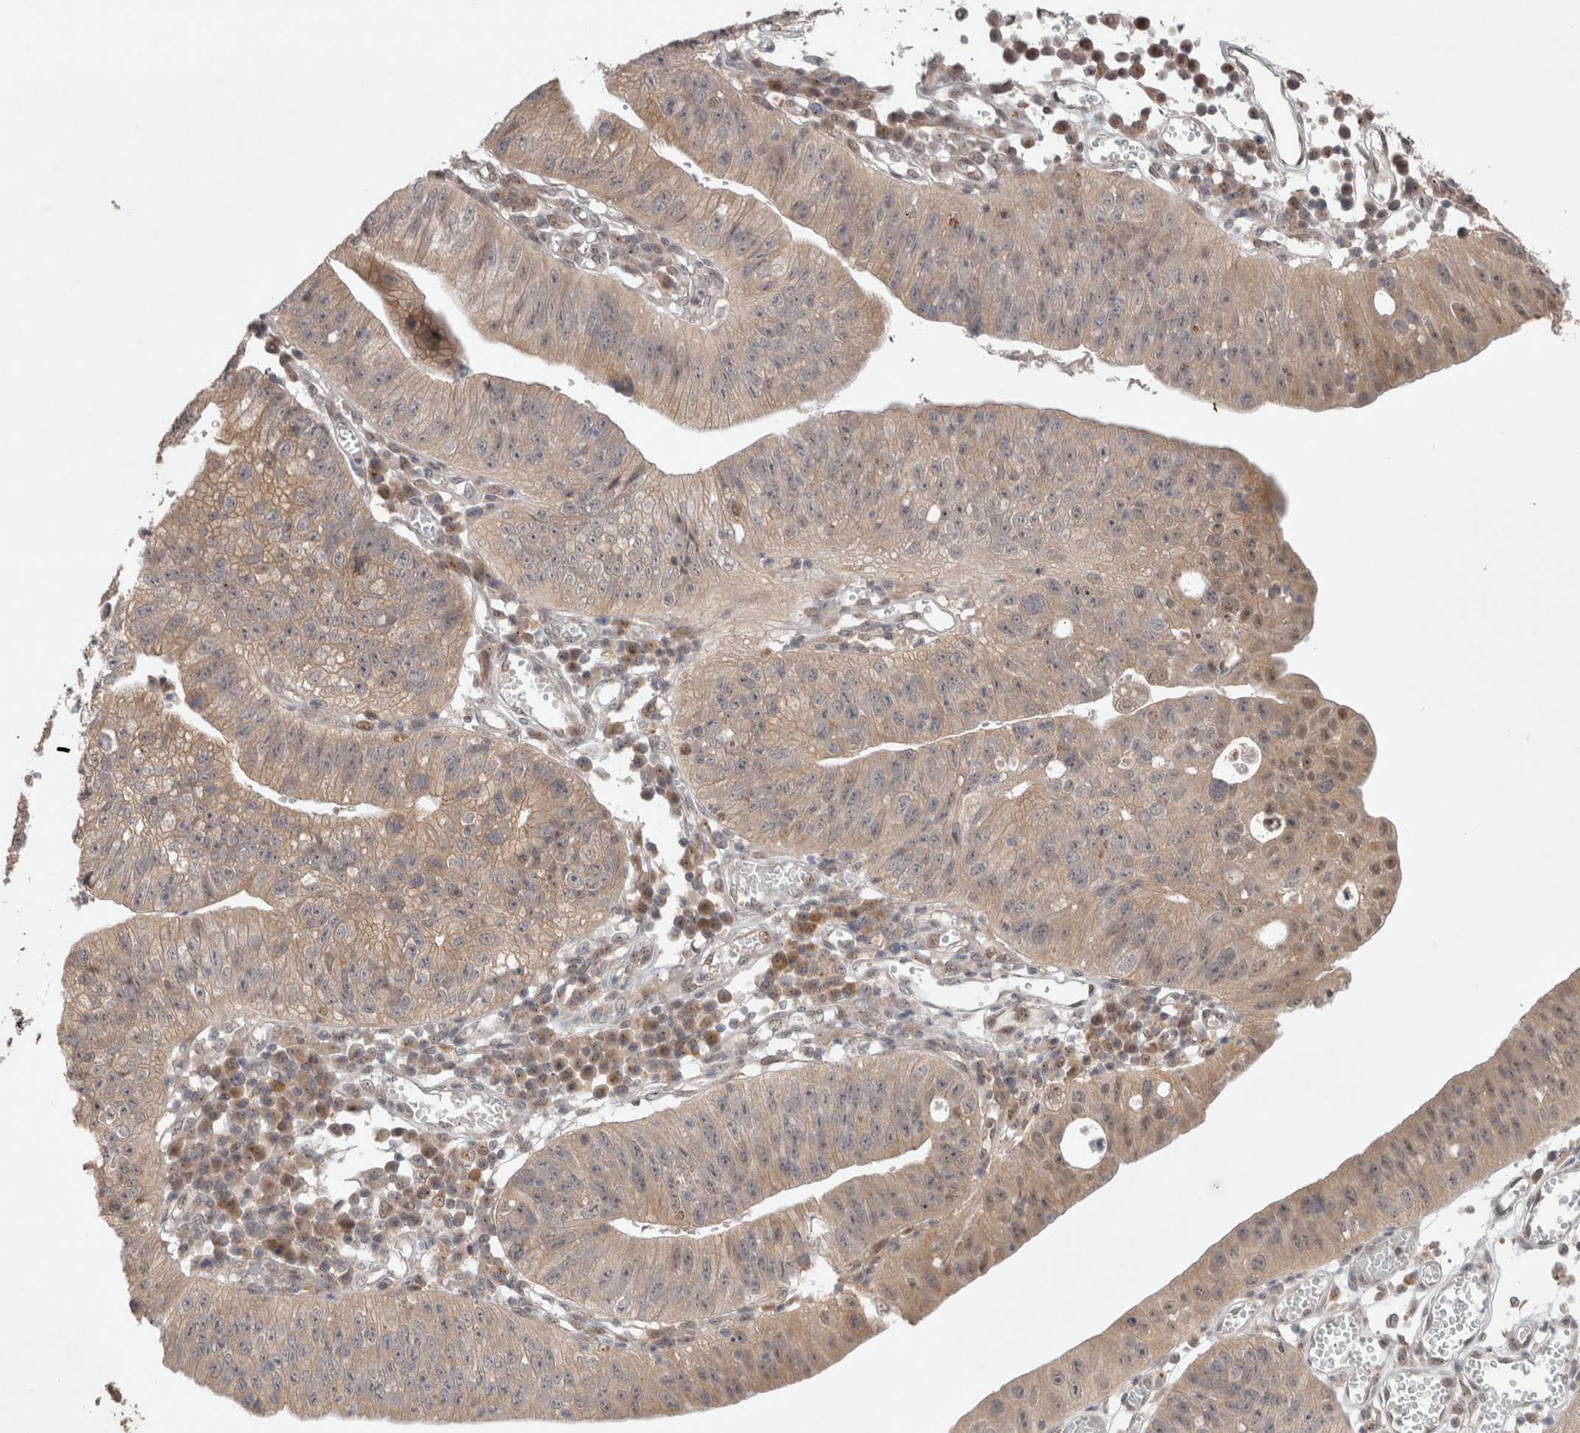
{"staining": {"intensity": "moderate", "quantity": "25%-75%", "location": "cytoplasmic/membranous"}, "tissue": "stomach cancer", "cell_type": "Tumor cells", "image_type": "cancer", "snomed": [{"axis": "morphology", "description": "Adenocarcinoma, NOS"}, {"axis": "topography", "description": "Stomach"}], "caption": "Tumor cells display medium levels of moderate cytoplasmic/membranous staining in about 25%-75% of cells in stomach cancer.", "gene": "SLC29A1", "patient": {"sex": "male", "age": 59}}